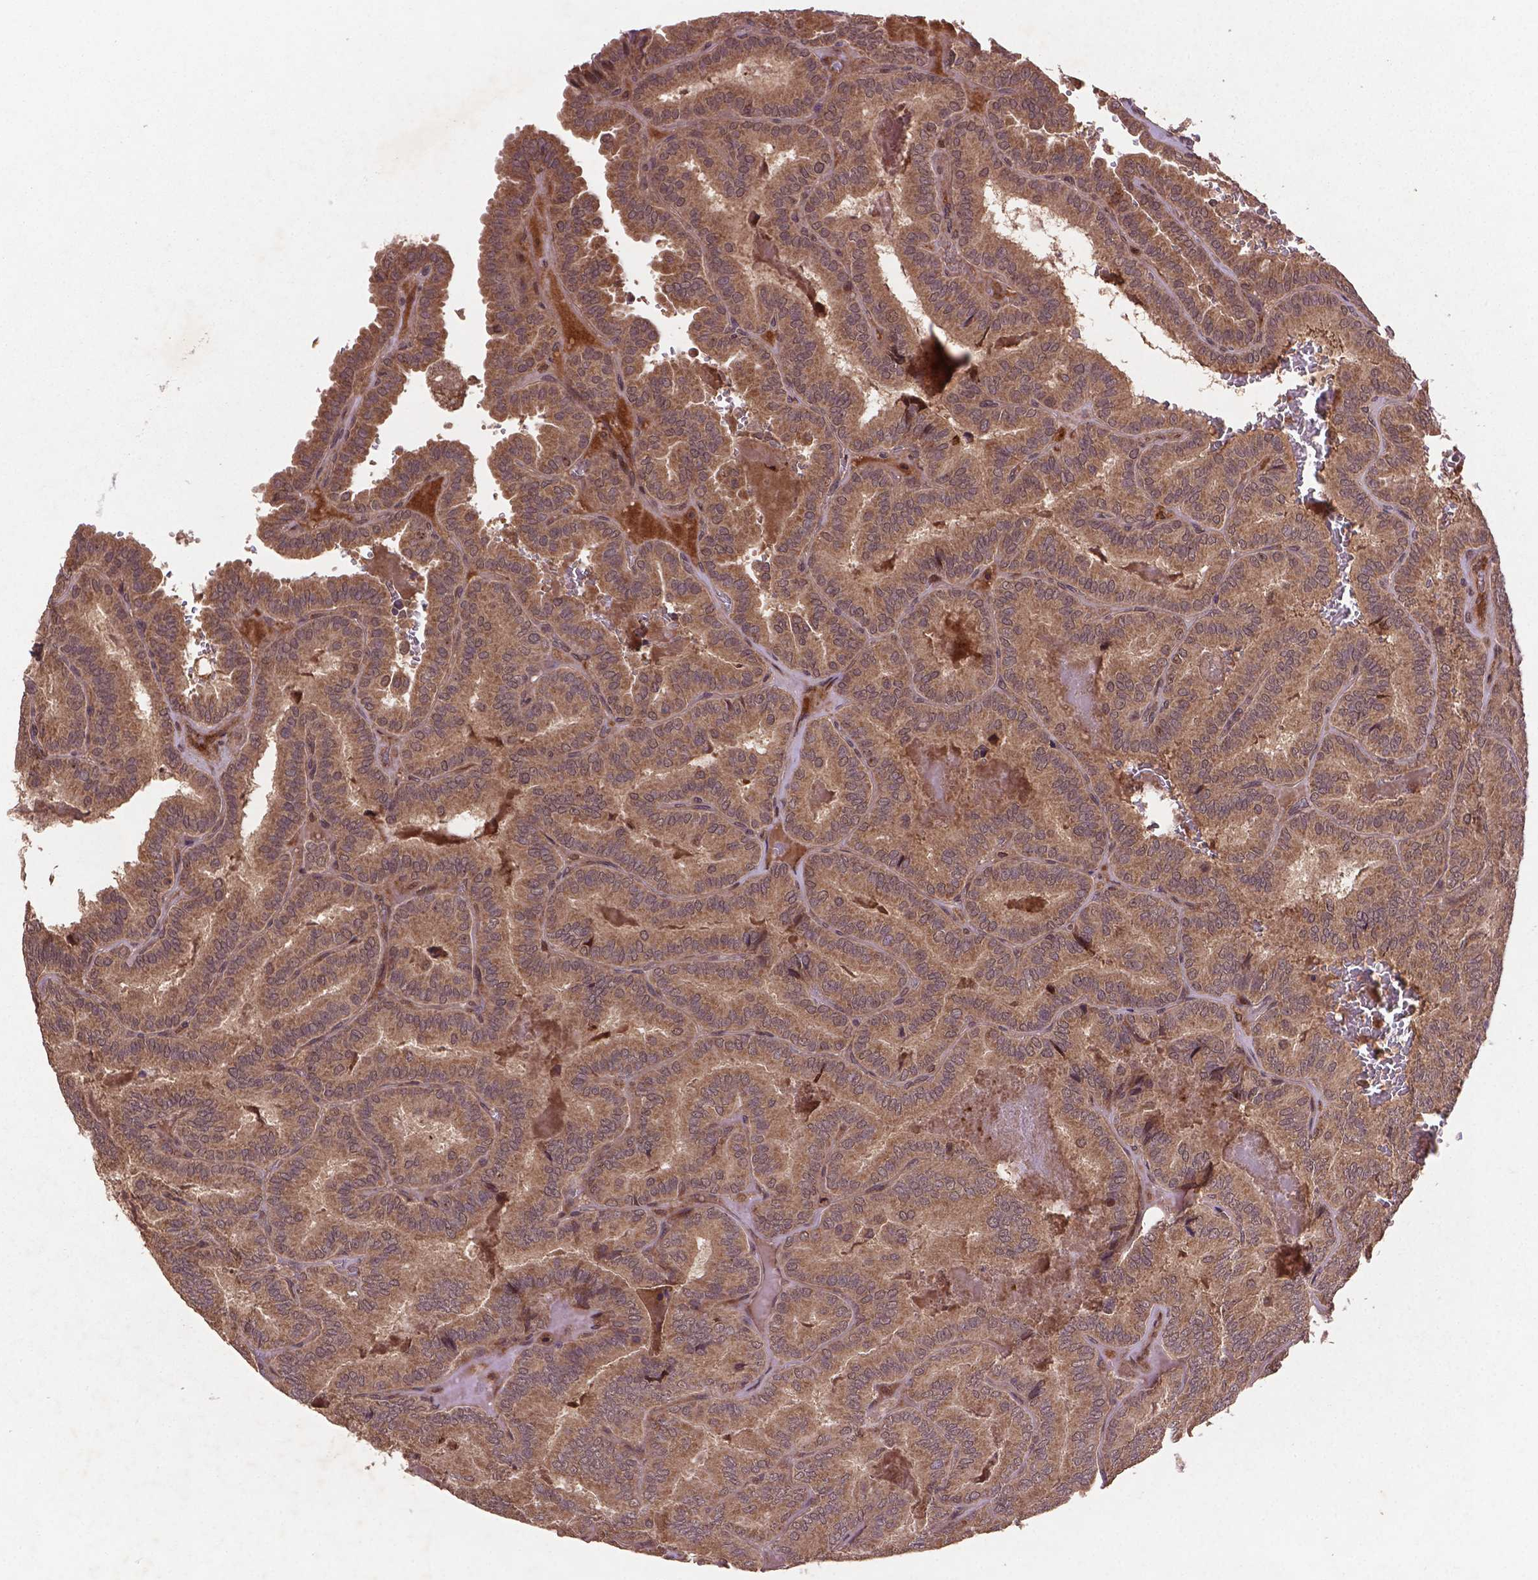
{"staining": {"intensity": "moderate", "quantity": ">75%", "location": "cytoplasmic/membranous"}, "tissue": "thyroid cancer", "cell_type": "Tumor cells", "image_type": "cancer", "snomed": [{"axis": "morphology", "description": "Papillary adenocarcinoma, NOS"}, {"axis": "topography", "description": "Thyroid gland"}], "caption": "Moderate cytoplasmic/membranous protein positivity is appreciated in about >75% of tumor cells in papillary adenocarcinoma (thyroid). The staining was performed using DAB to visualize the protein expression in brown, while the nuclei were stained in blue with hematoxylin (Magnification: 20x).", "gene": "NIPAL2", "patient": {"sex": "female", "age": 75}}